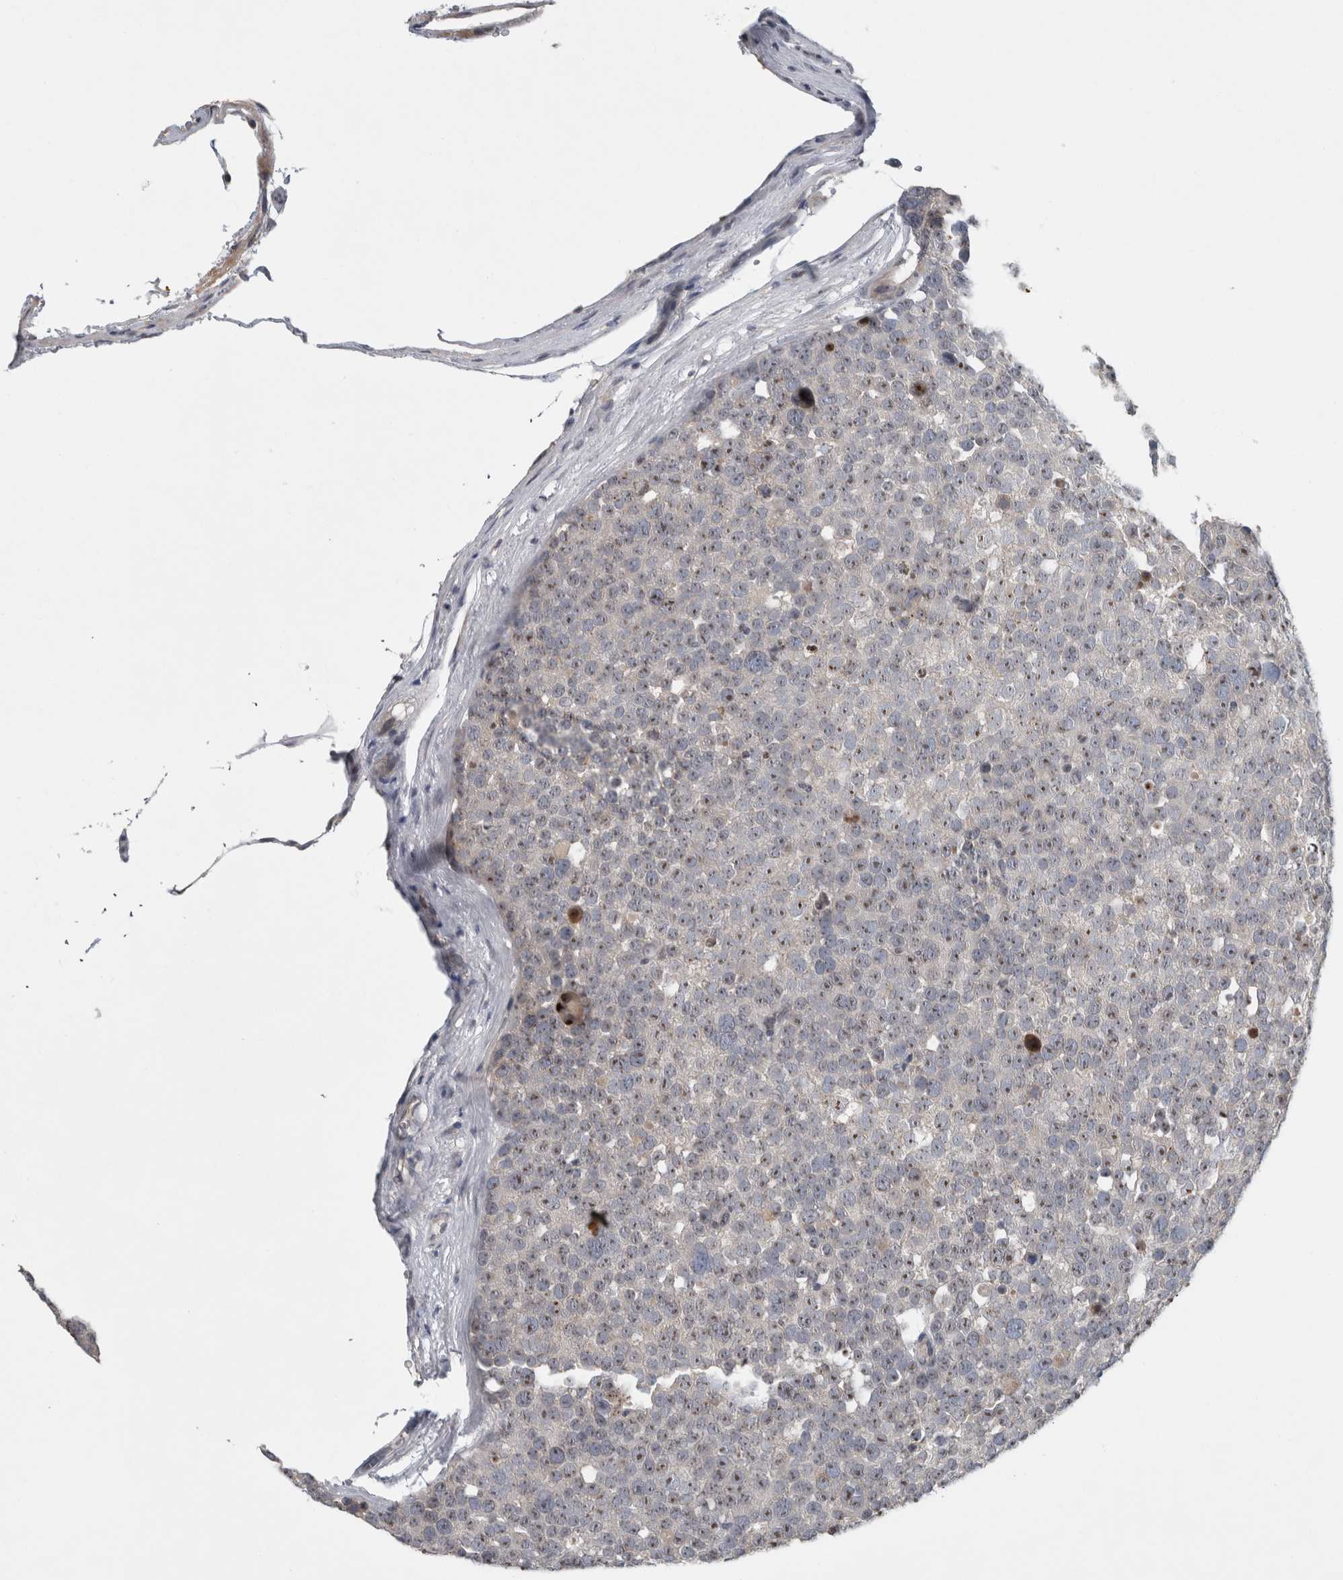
{"staining": {"intensity": "weak", "quantity": ">75%", "location": "nuclear"}, "tissue": "testis cancer", "cell_type": "Tumor cells", "image_type": "cancer", "snomed": [{"axis": "morphology", "description": "Seminoma, NOS"}, {"axis": "topography", "description": "Testis"}], "caption": "Approximately >75% of tumor cells in human testis seminoma demonstrate weak nuclear protein expression as visualized by brown immunohistochemical staining.", "gene": "RBM28", "patient": {"sex": "male", "age": 71}}